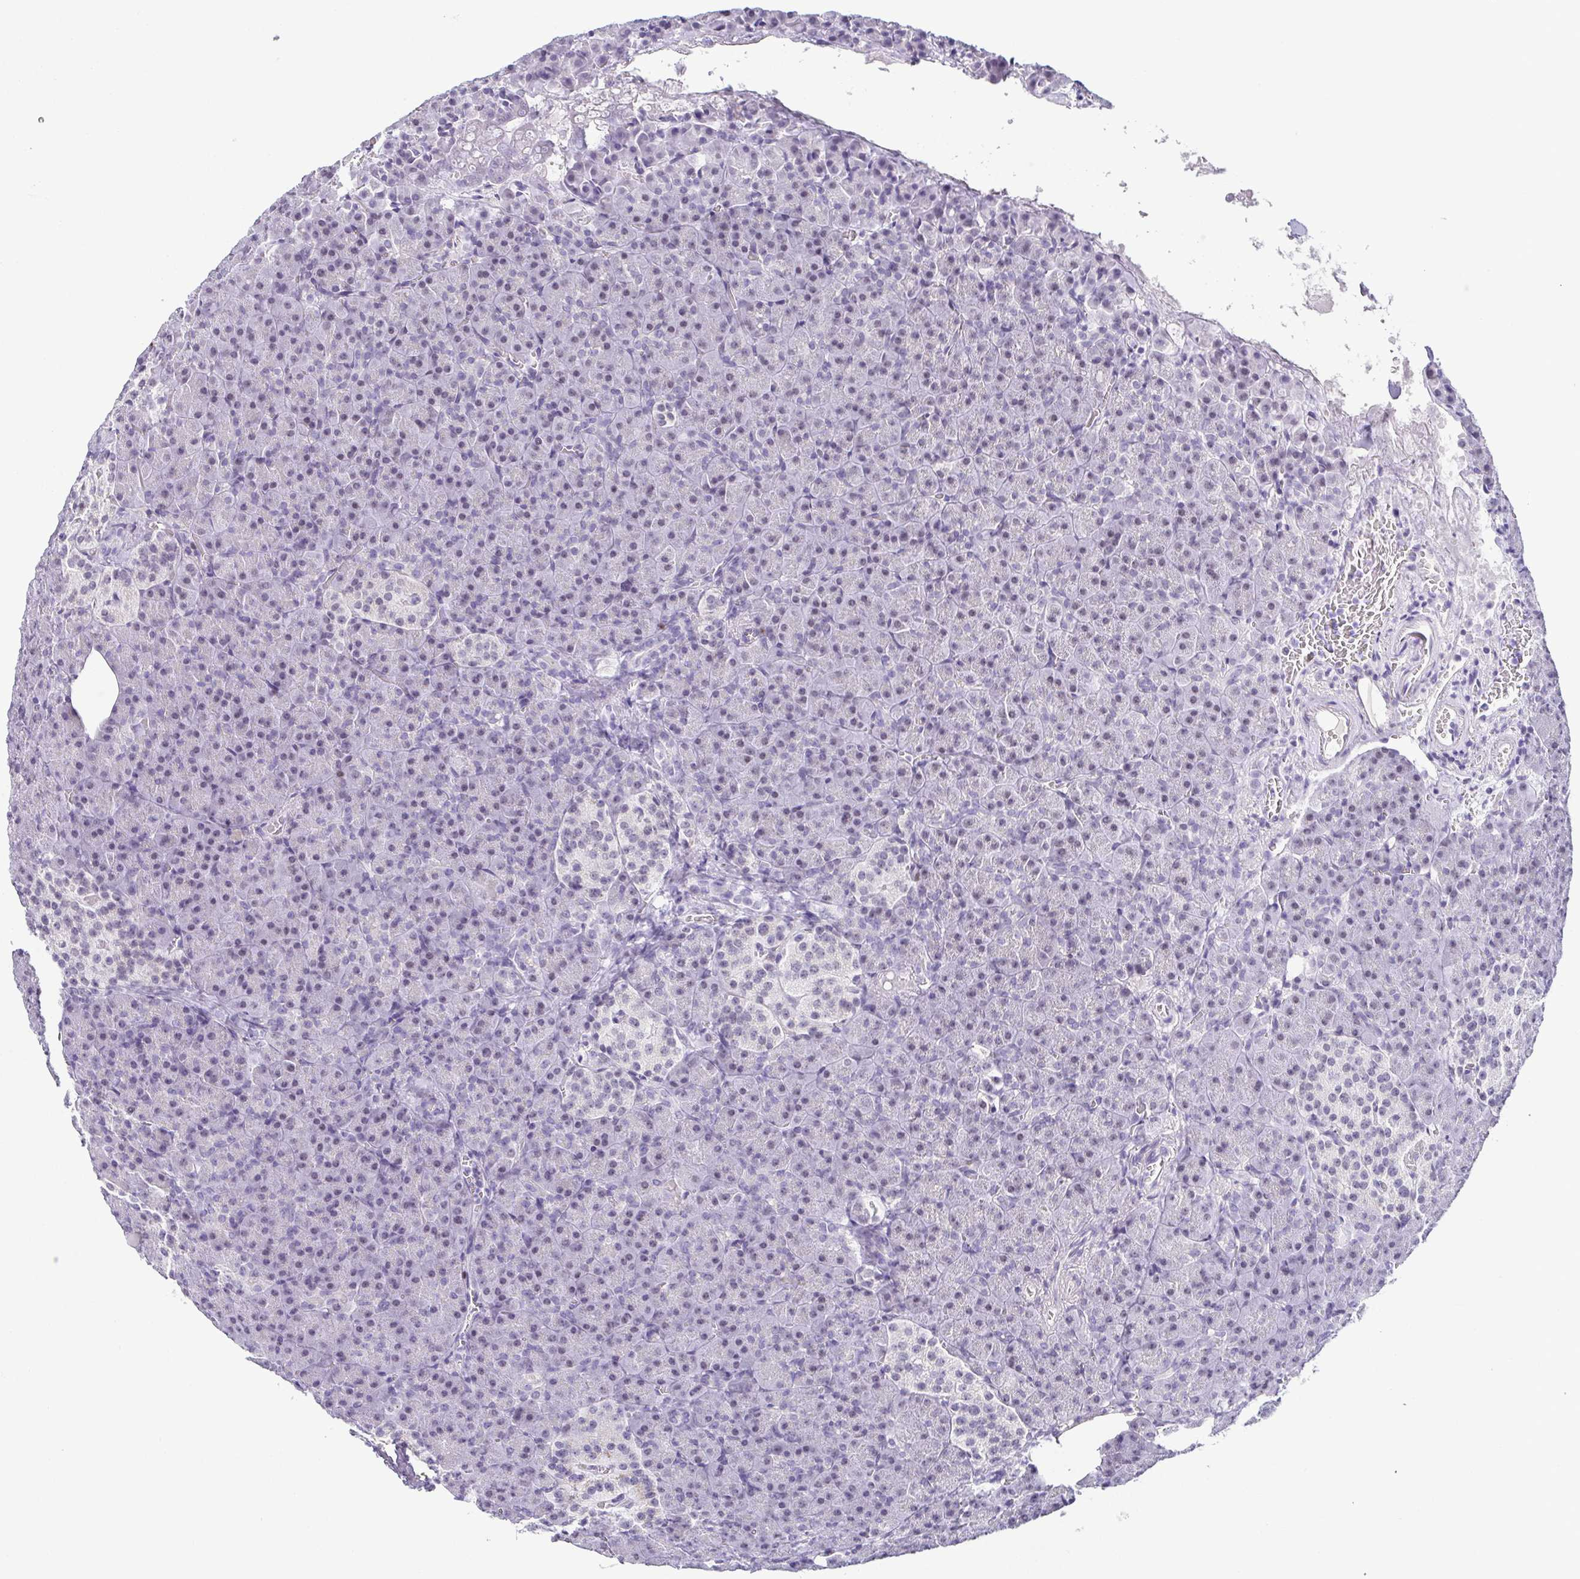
{"staining": {"intensity": "negative", "quantity": "none", "location": "none"}, "tissue": "pancreas", "cell_type": "Exocrine glandular cells", "image_type": "normal", "snomed": [{"axis": "morphology", "description": "Normal tissue, NOS"}, {"axis": "topography", "description": "Pancreas"}], "caption": "This image is of benign pancreas stained with immunohistochemistry to label a protein in brown with the nuclei are counter-stained blue. There is no positivity in exocrine glandular cells. Brightfield microscopy of immunohistochemistry stained with DAB (3,3'-diaminobenzidine) (brown) and hematoxylin (blue), captured at high magnification.", "gene": "TCF3", "patient": {"sex": "female", "age": 74}}